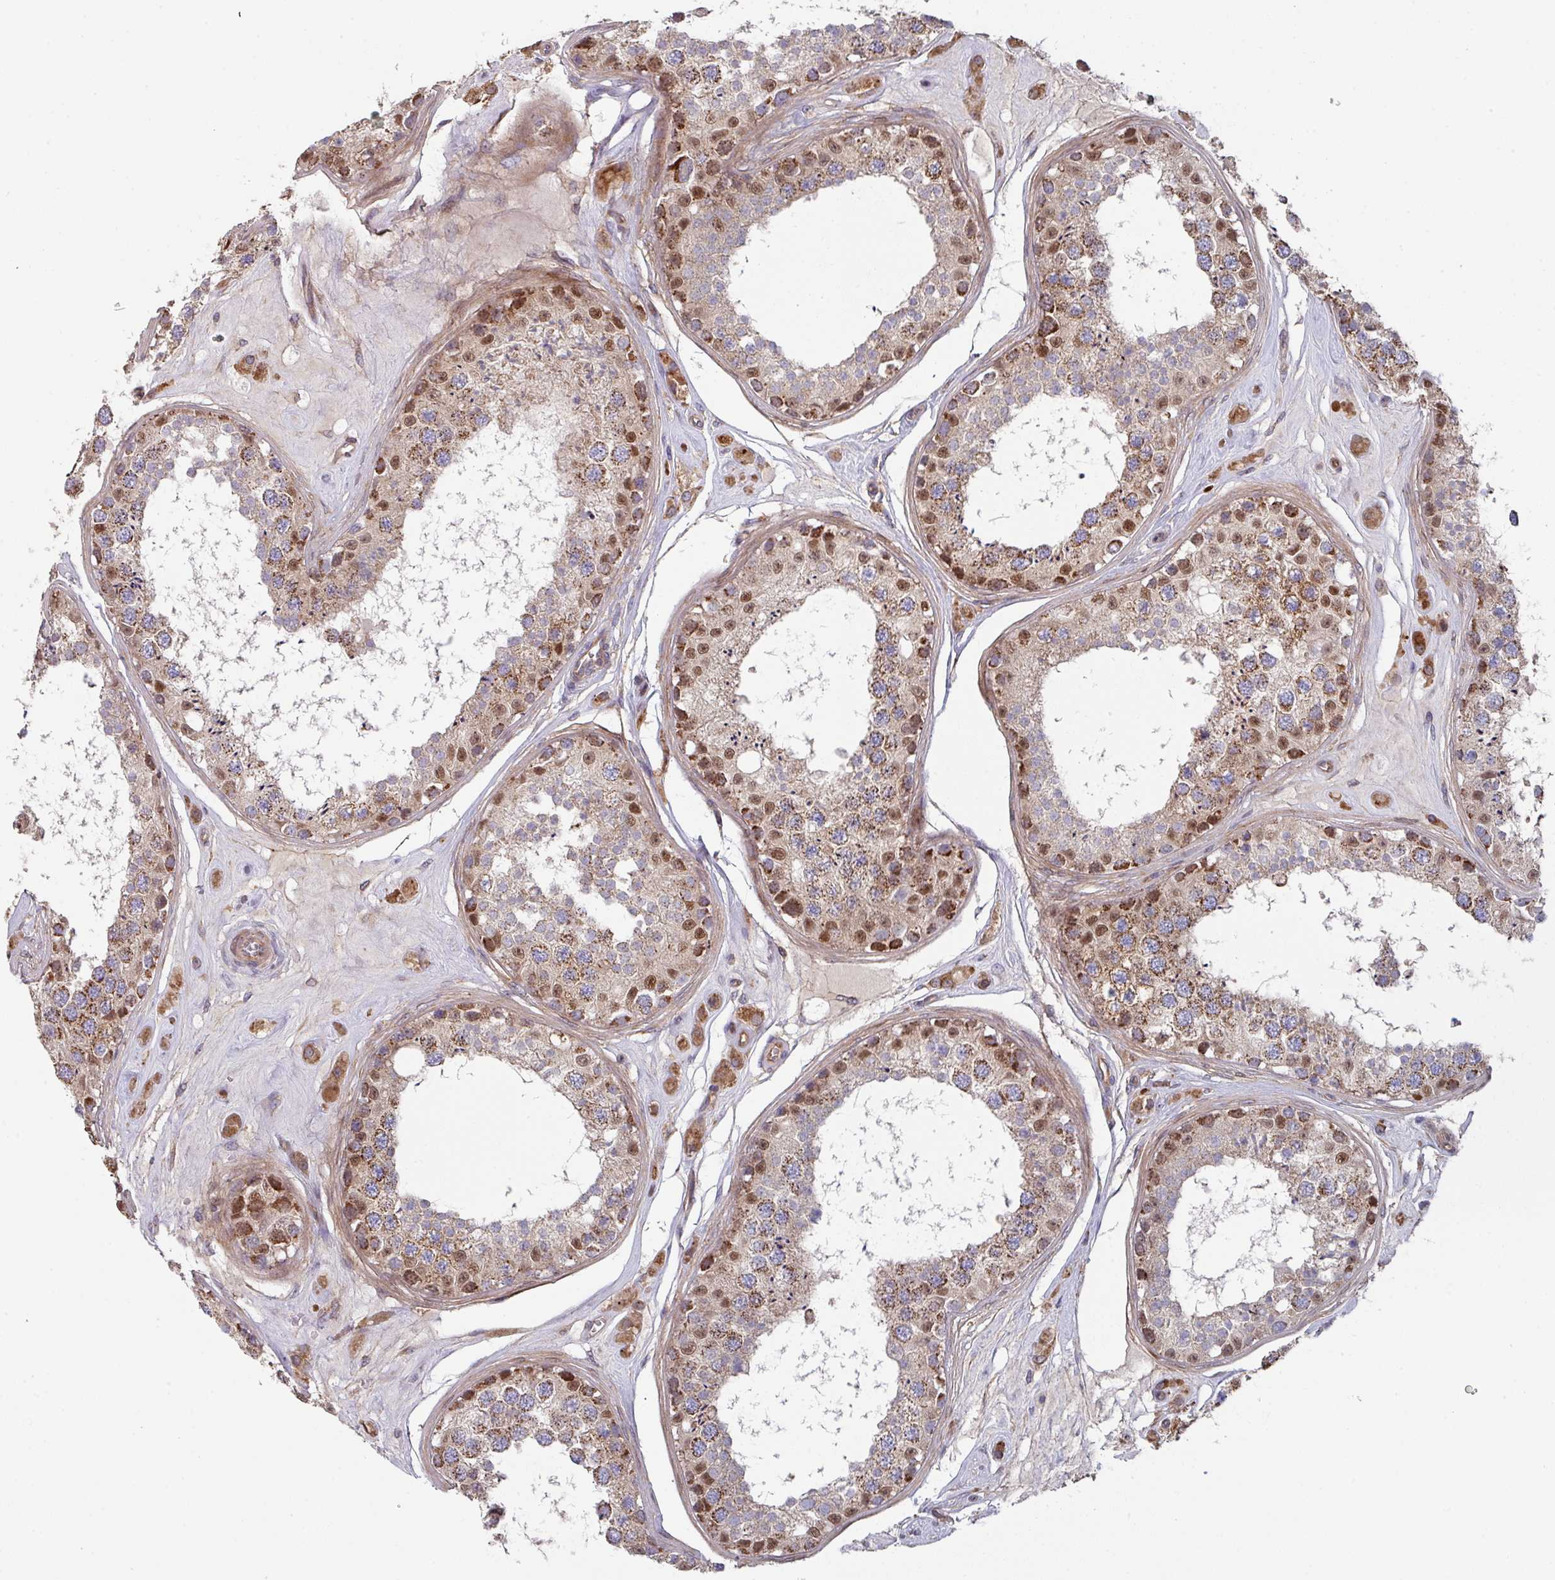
{"staining": {"intensity": "strong", "quantity": "25%-75%", "location": "cytoplasmic/membranous,nuclear"}, "tissue": "testis", "cell_type": "Cells in seminiferous ducts", "image_type": "normal", "snomed": [{"axis": "morphology", "description": "Normal tissue, NOS"}, {"axis": "topography", "description": "Testis"}], "caption": "Protein expression analysis of unremarkable testis displays strong cytoplasmic/membranous,nuclear positivity in approximately 25%-75% of cells in seminiferous ducts. The staining was performed using DAB (3,3'-diaminobenzidine) to visualize the protein expression in brown, while the nuclei were stained in blue with hematoxylin (Magnification: 20x).", "gene": "DCAF12L1", "patient": {"sex": "male", "age": 25}}